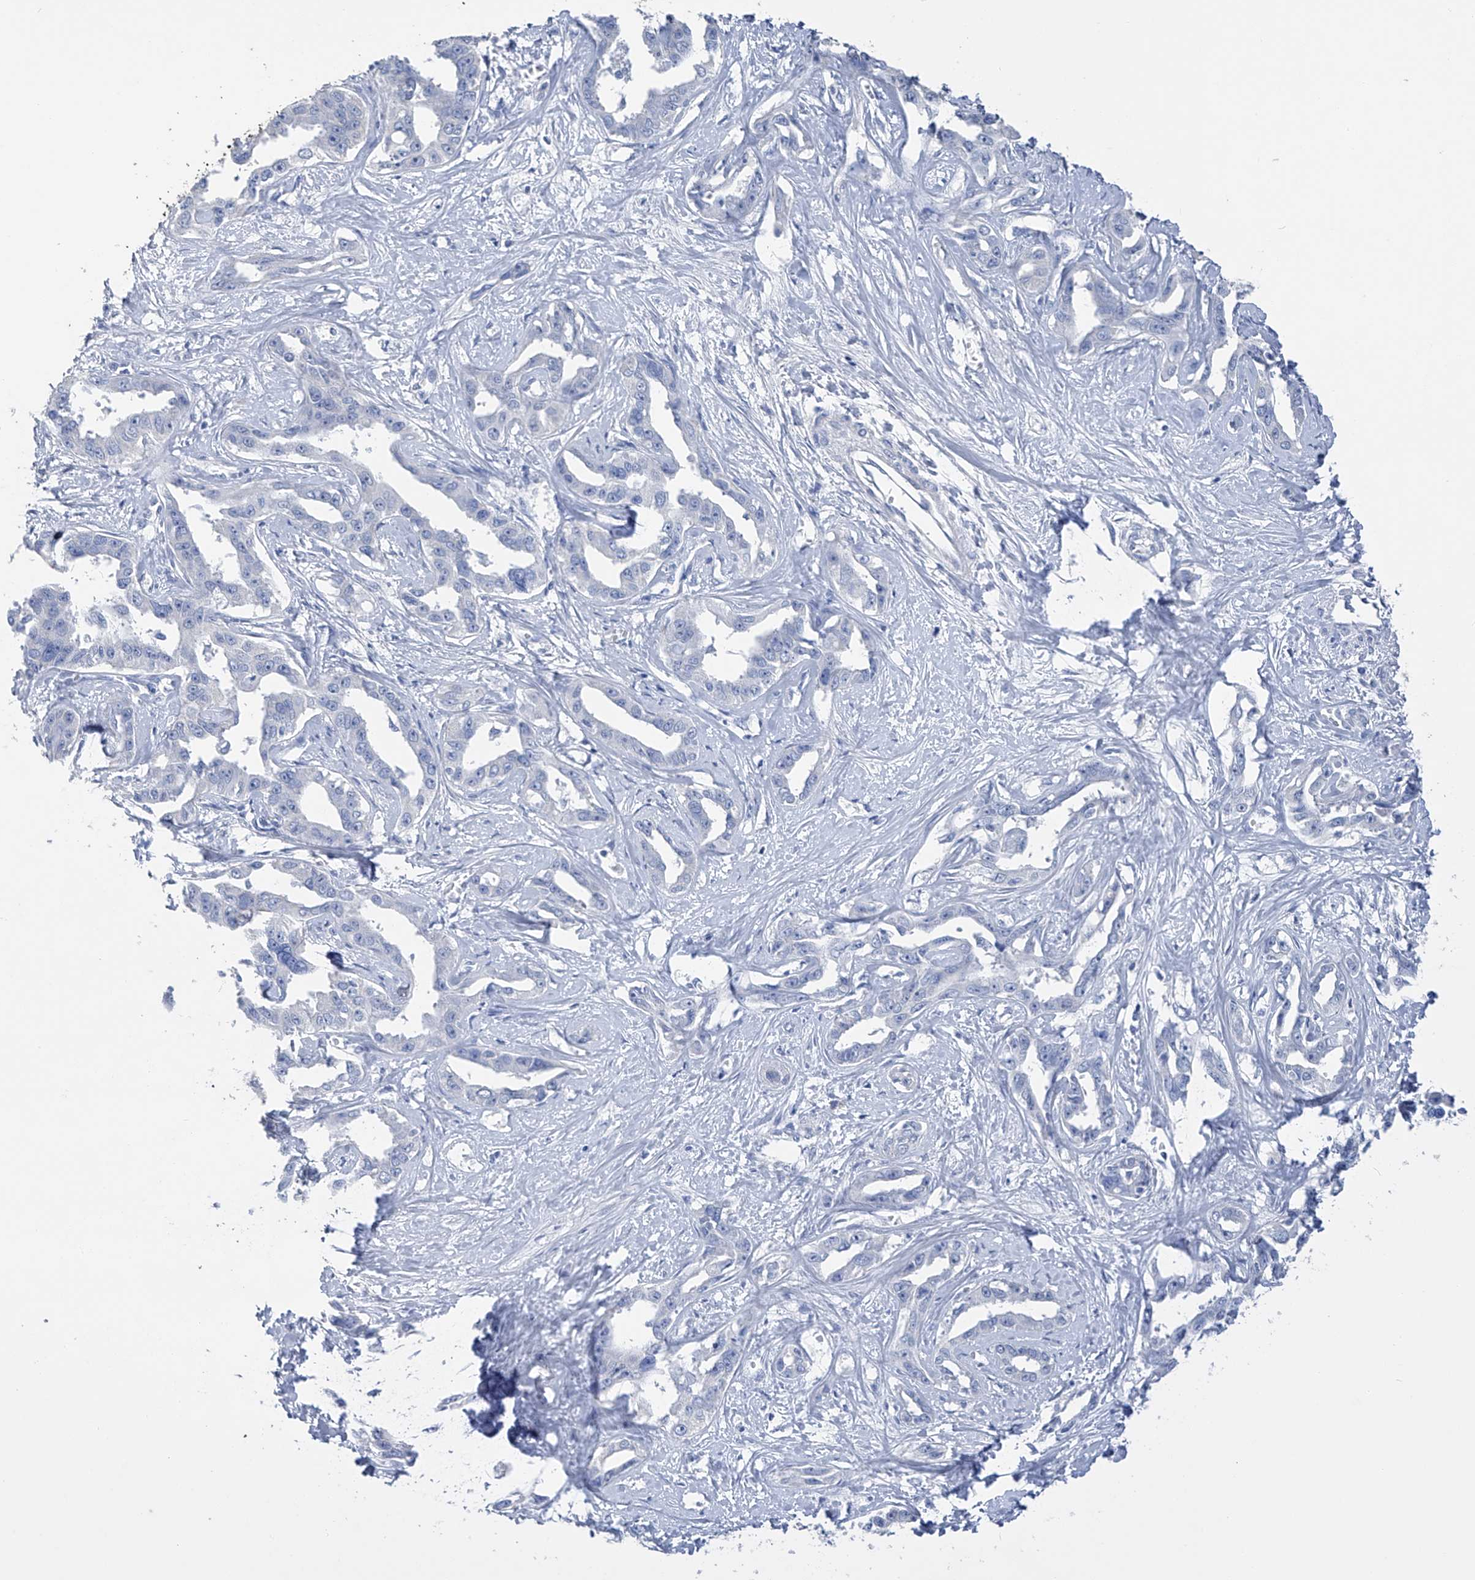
{"staining": {"intensity": "negative", "quantity": "none", "location": "none"}, "tissue": "liver cancer", "cell_type": "Tumor cells", "image_type": "cancer", "snomed": [{"axis": "morphology", "description": "Cholangiocarcinoma"}, {"axis": "topography", "description": "Liver"}], "caption": "DAB (3,3'-diaminobenzidine) immunohistochemical staining of human liver cholangiocarcinoma shows no significant positivity in tumor cells.", "gene": "ADRA1A", "patient": {"sex": "male", "age": 59}}